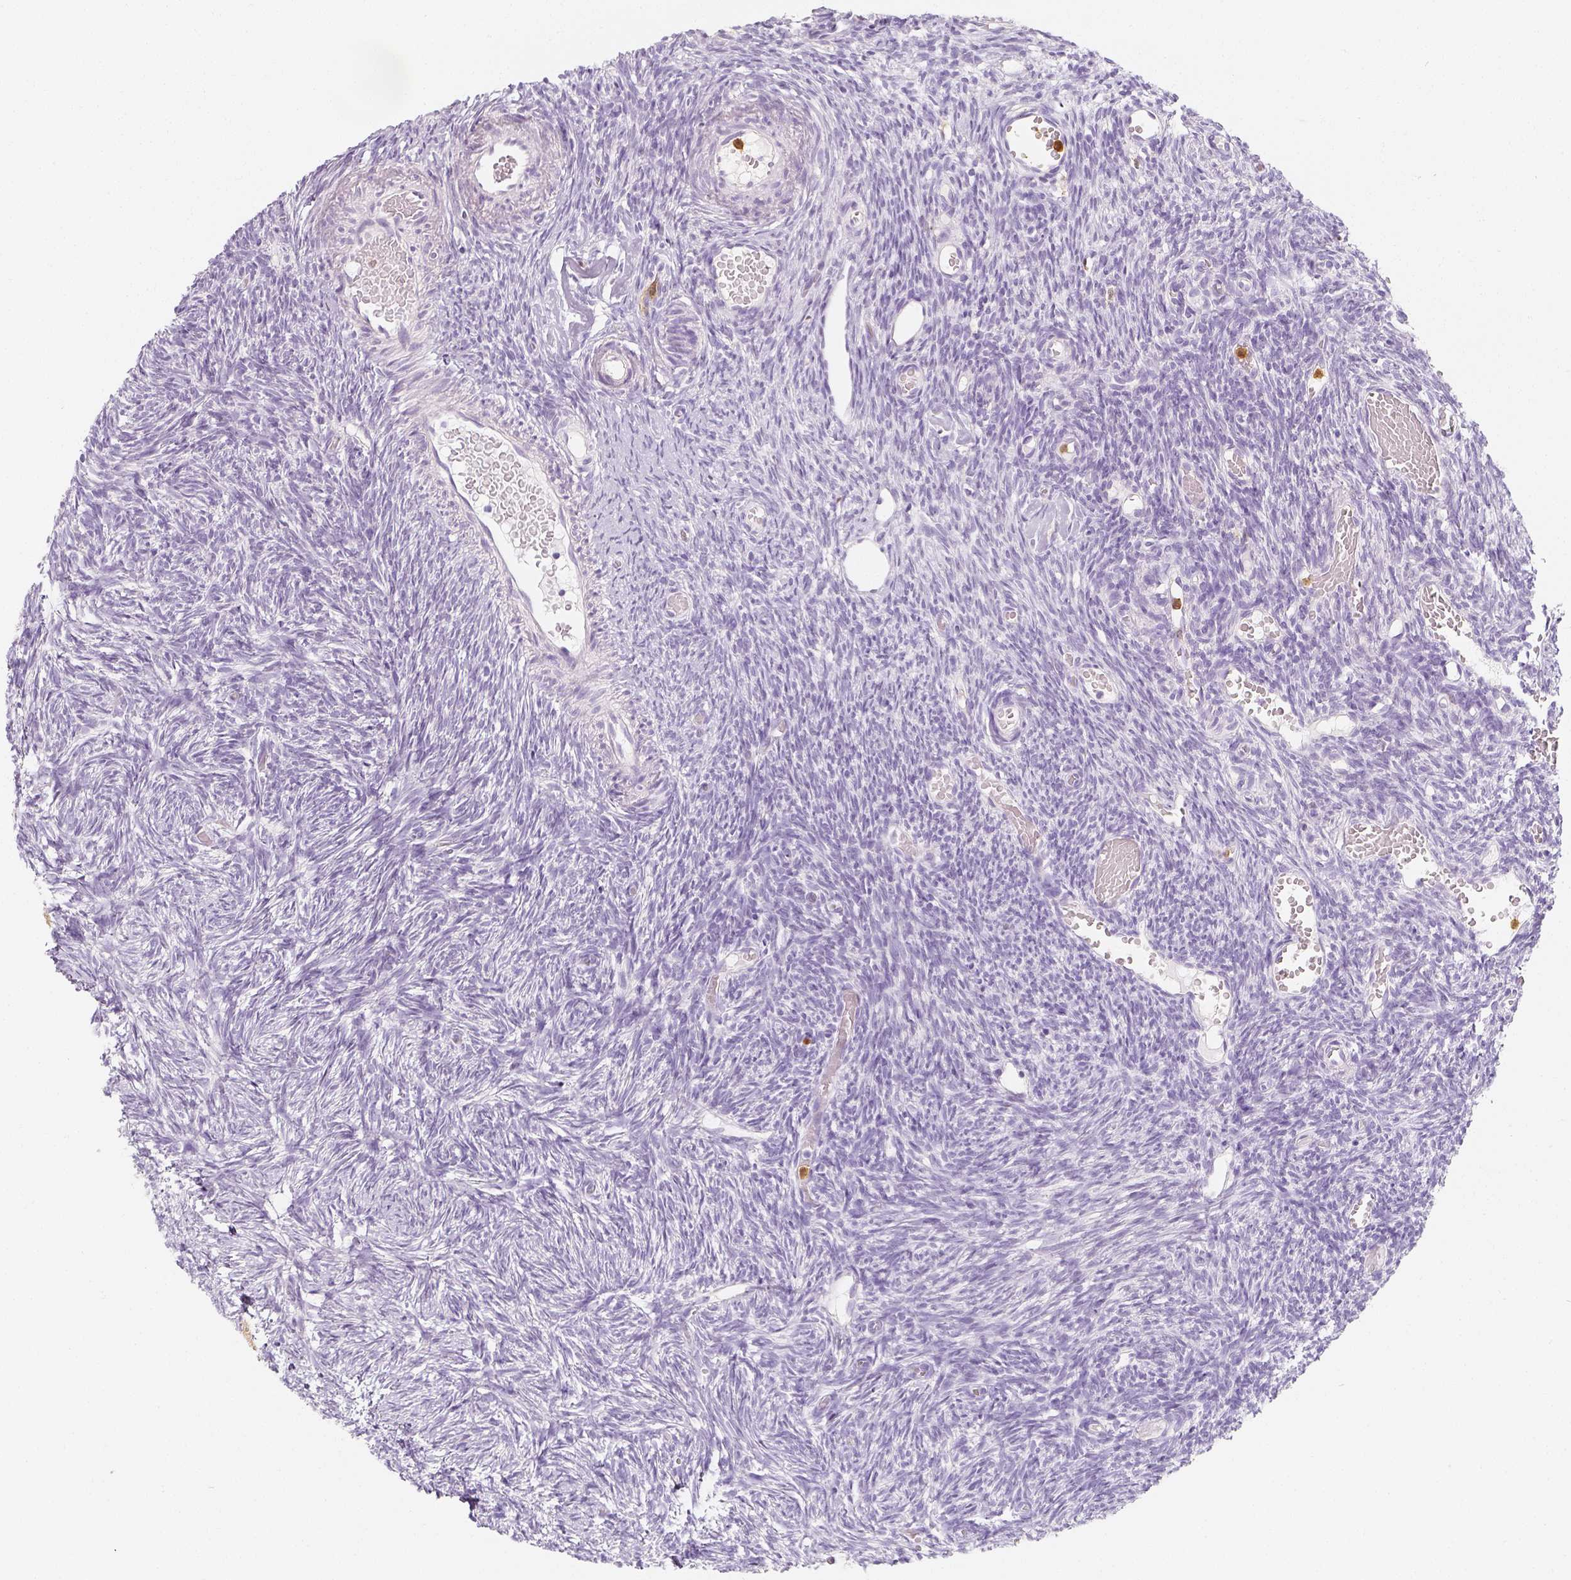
{"staining": {"intensity": "negative", "quantity": "none", "location": "none"}, "tissue": "ovary", "cell_type": "Ovarian stroma cells", "image_type": "normal", "snomed": [{"axis": "morphology", "description": "Normal tissue, NOS"}, {"axis": "topography", "description": "Ovary"}], "caption": "The histopathology image exhibits no significant positivity in ovarian stroma cells of ovary.", "gene": "NECAB2", "patient": {"sex": "female", "age": 39}}